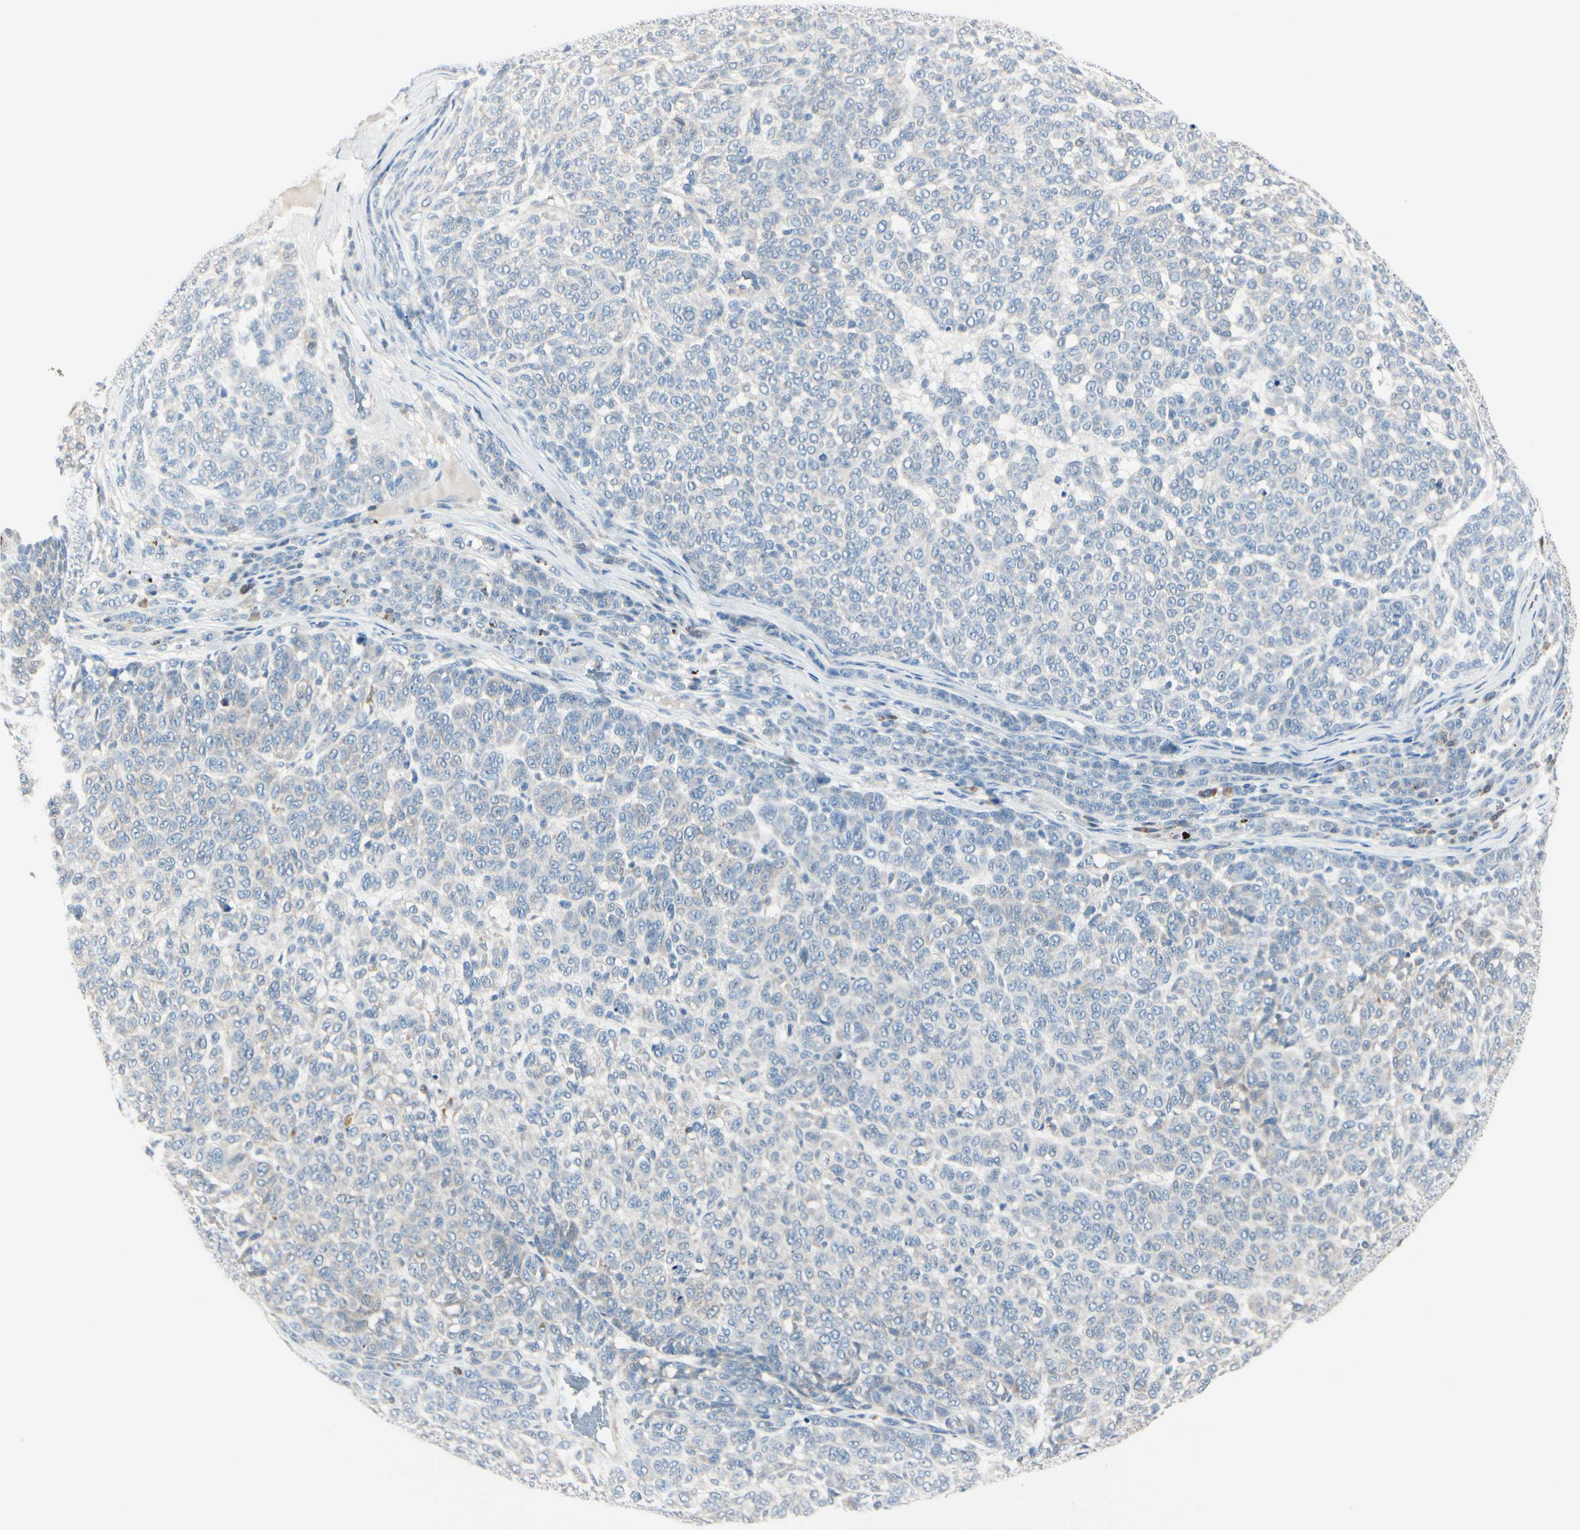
{"staining": {"intensity": "weak", "quantity": "<25%", "location": "cytoplasmic/membranous"}, "tissue": "melanoma", "cell_type": "Tumor cells", "image_type": "cancer", "snomed": [{"axis": "morphology", "description": "Malignant melanoma, NOS"}, {"axis": "topography", "description": "Skin"}], "caption": "DAB immunohistochemical staining of human malignant melanoma exhibits no significant staining in tumor cells.", "gene": "SLC9A3R1", "patient": {"sex": "male", "age": 59}}